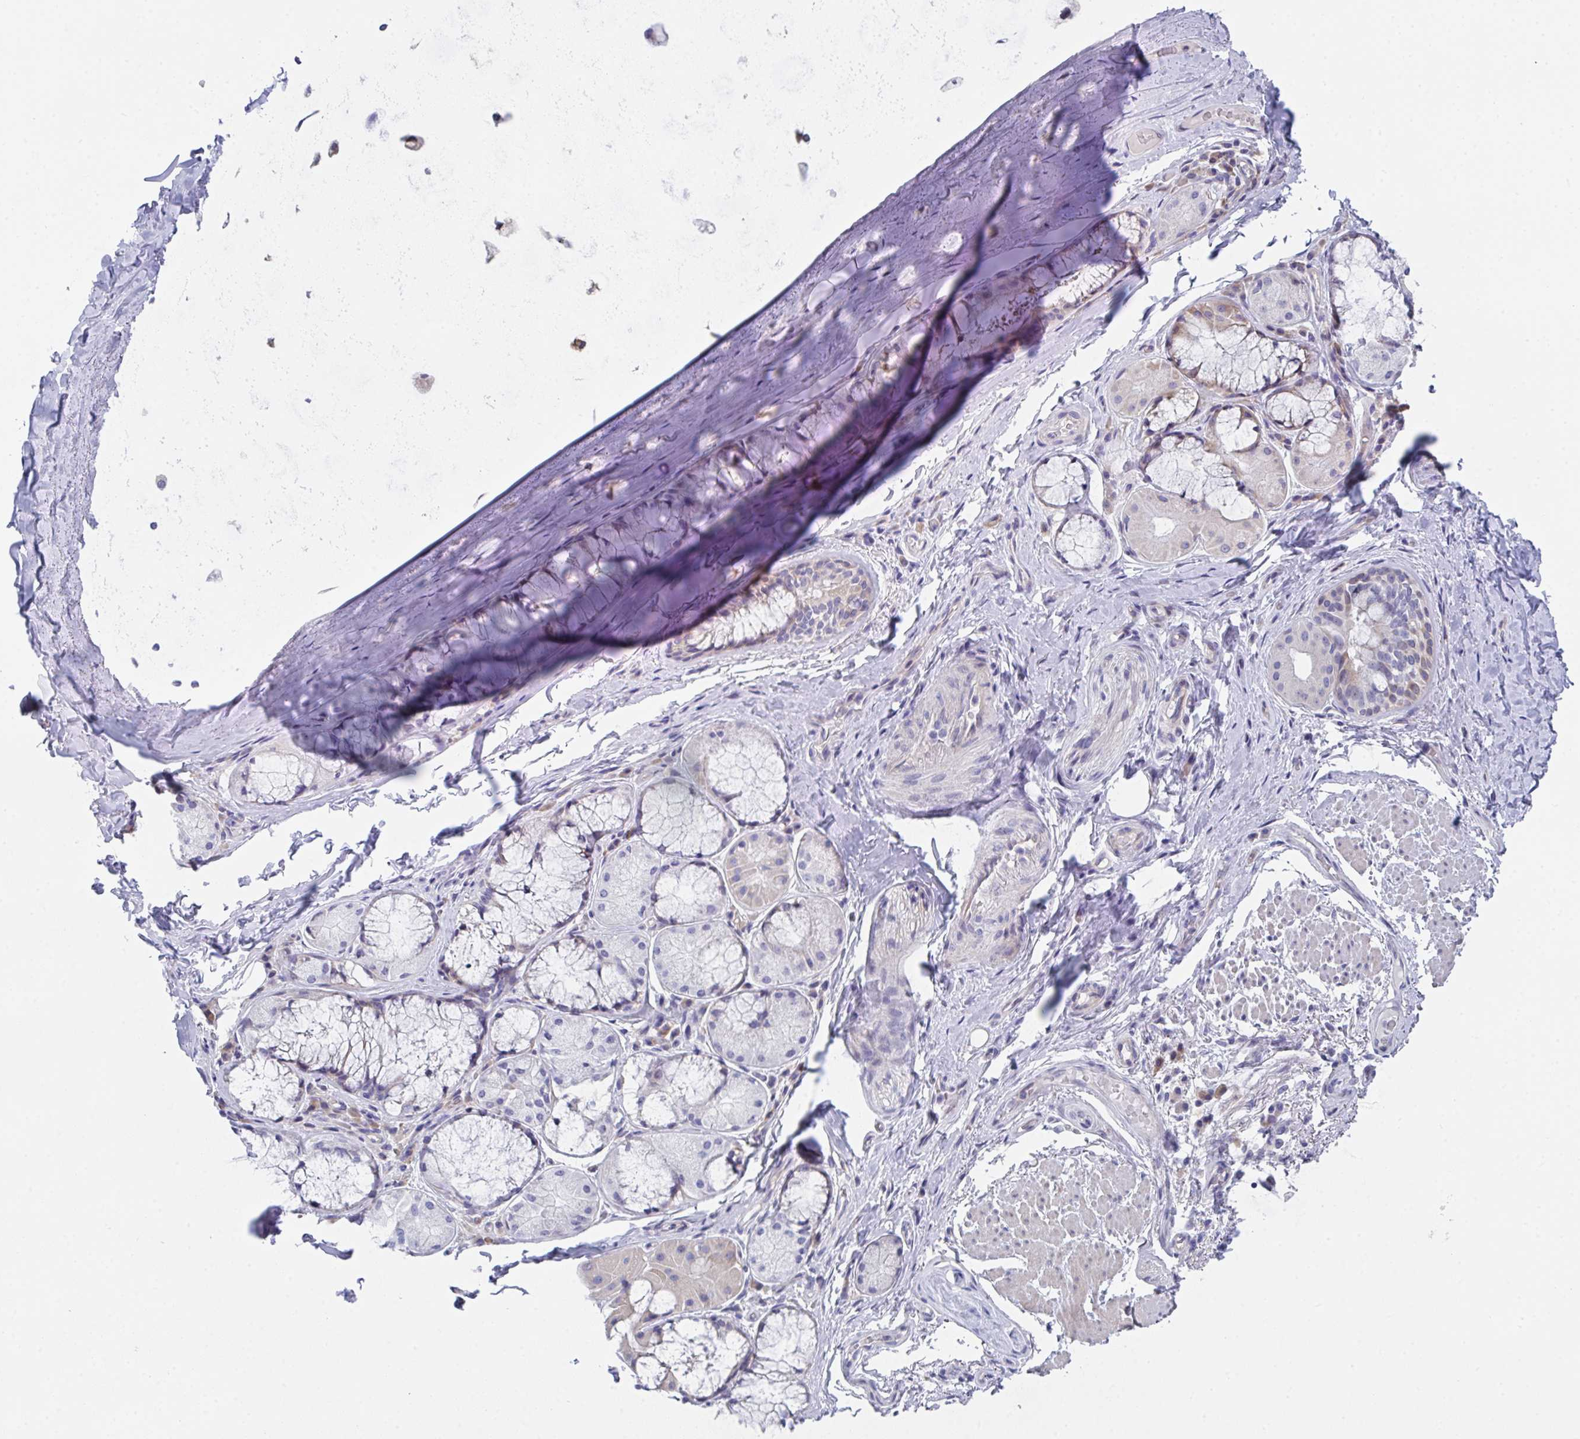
{"staining": {"intensity": "moderate", "quantity": "25%-75%", "location": "cytoplasmic/membranous"}, "tissue": "soft tissue", "cell_type": "Chondrocytes", "image_type": "normal", "snomed": [{"axis": "morphology", "description": "Normal tissue, NOS"}, {"axis": "topography", "description": "Cartilage tissue"}, {"axis": "topography", "description": "Bronchus"}], "caption": "Soft tissue stained with a protein marker reveals moderate staining in chondrocytes.", "gene": "FBXO47", "patient": {"sex": "male", "age": 64}}